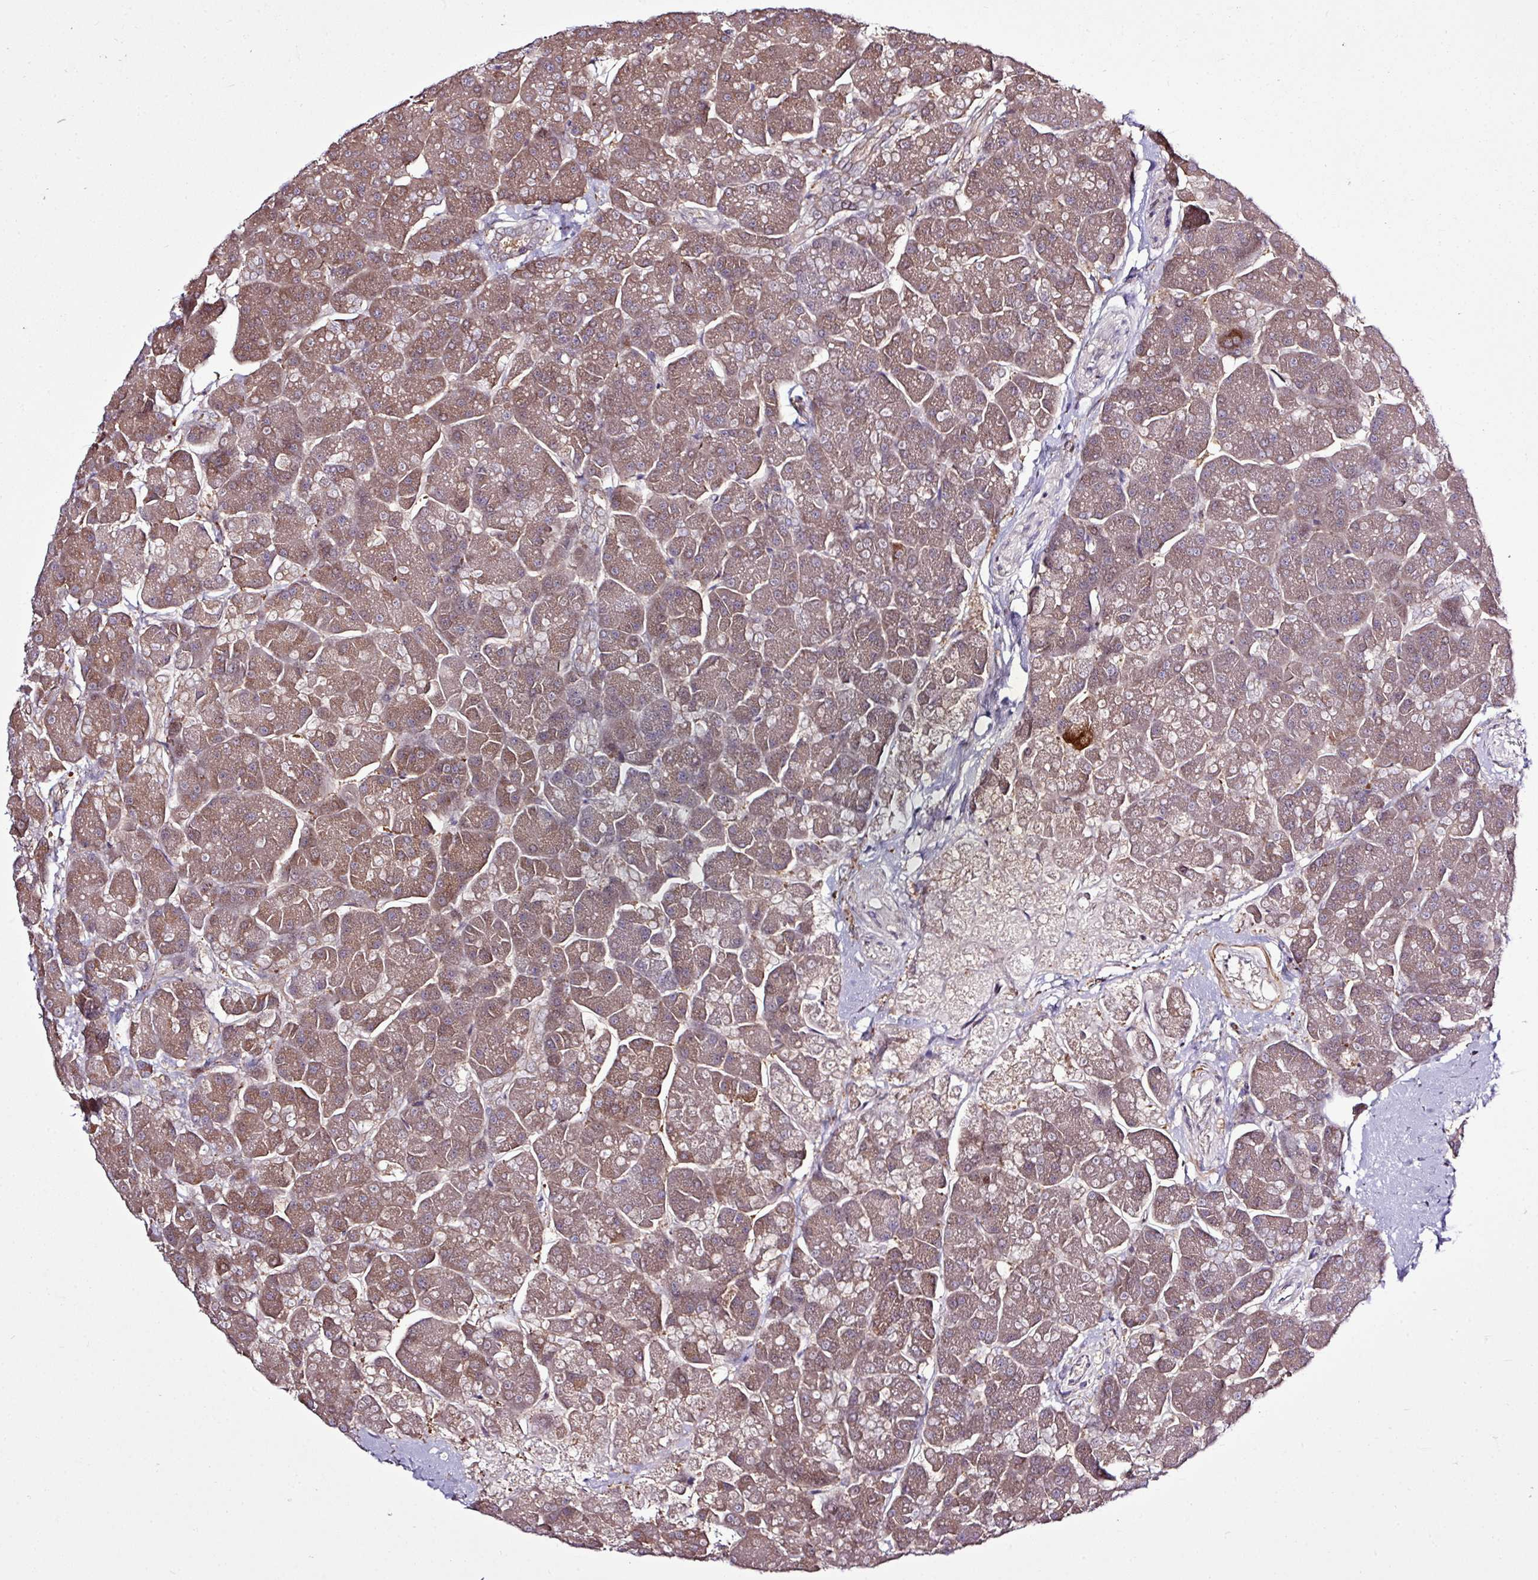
{"staining": {"intensity": "weak", "quantity": ">75%", "location": "cytoplasmic/membranous,nuclear"}, "tissue": "pancreas", "cell_type": "Exocrine glandular cells", "image_type": "normal", "snomed": [{"axis": "morphology", "description": "Normal tissue, NOS"}, {"axis": "topography", "description": "Pancreas"}, {"axis": "topography", "description": "Peripheral nerve tissue"}], "caption": "Normal pancreas reveals weak cytoplasmic/membranous,nuclear positivity in approximately >75% of exocrine glandular cells, visualized by immunohistochemistry.", "gene": "ITPKC", "patient": {"sex": "male", "age": 54}}